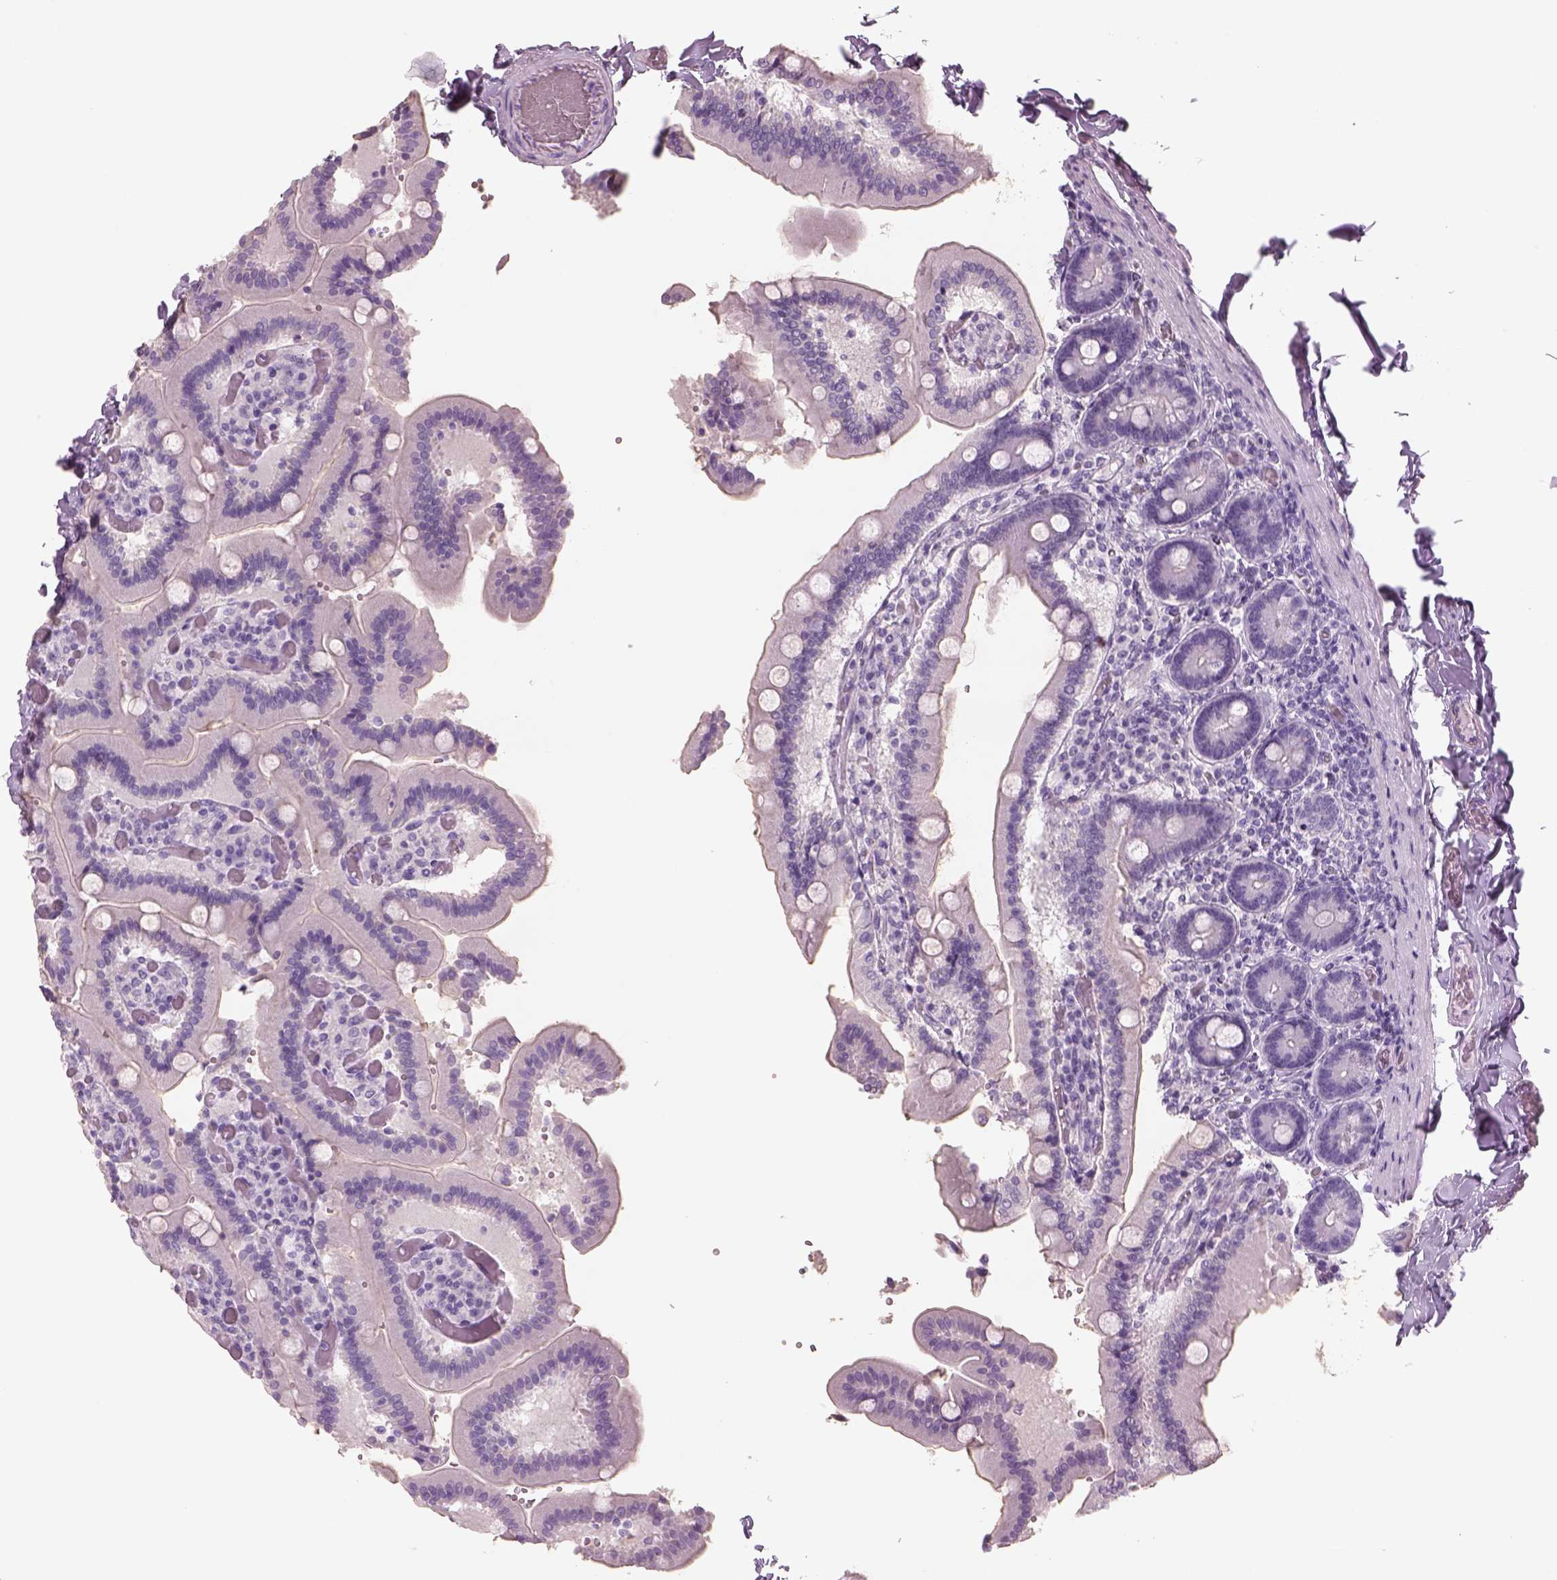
{"staining": {"intensity": "negative", "quantity": "none", "location": "none"}, "tissue": "duodenum", "cell_type": "Glandular cells", "image_type": "normal", "snomed": [{"axis": "morphology", "description": "Normal tissue, NOS"}, {"axis": "topography", "description": "Duodenum"}], "caption": "IHC histopathology image of unremarkable duodenum: duodenum stained with DAB (3,3'-diaminobenzidine) shows no significant protein expression in glandular cells. (DAB immunohistochemistry (IHC), high magnification).", "gene": "RHO", "patient": {"sex": "female", "age": 62}}